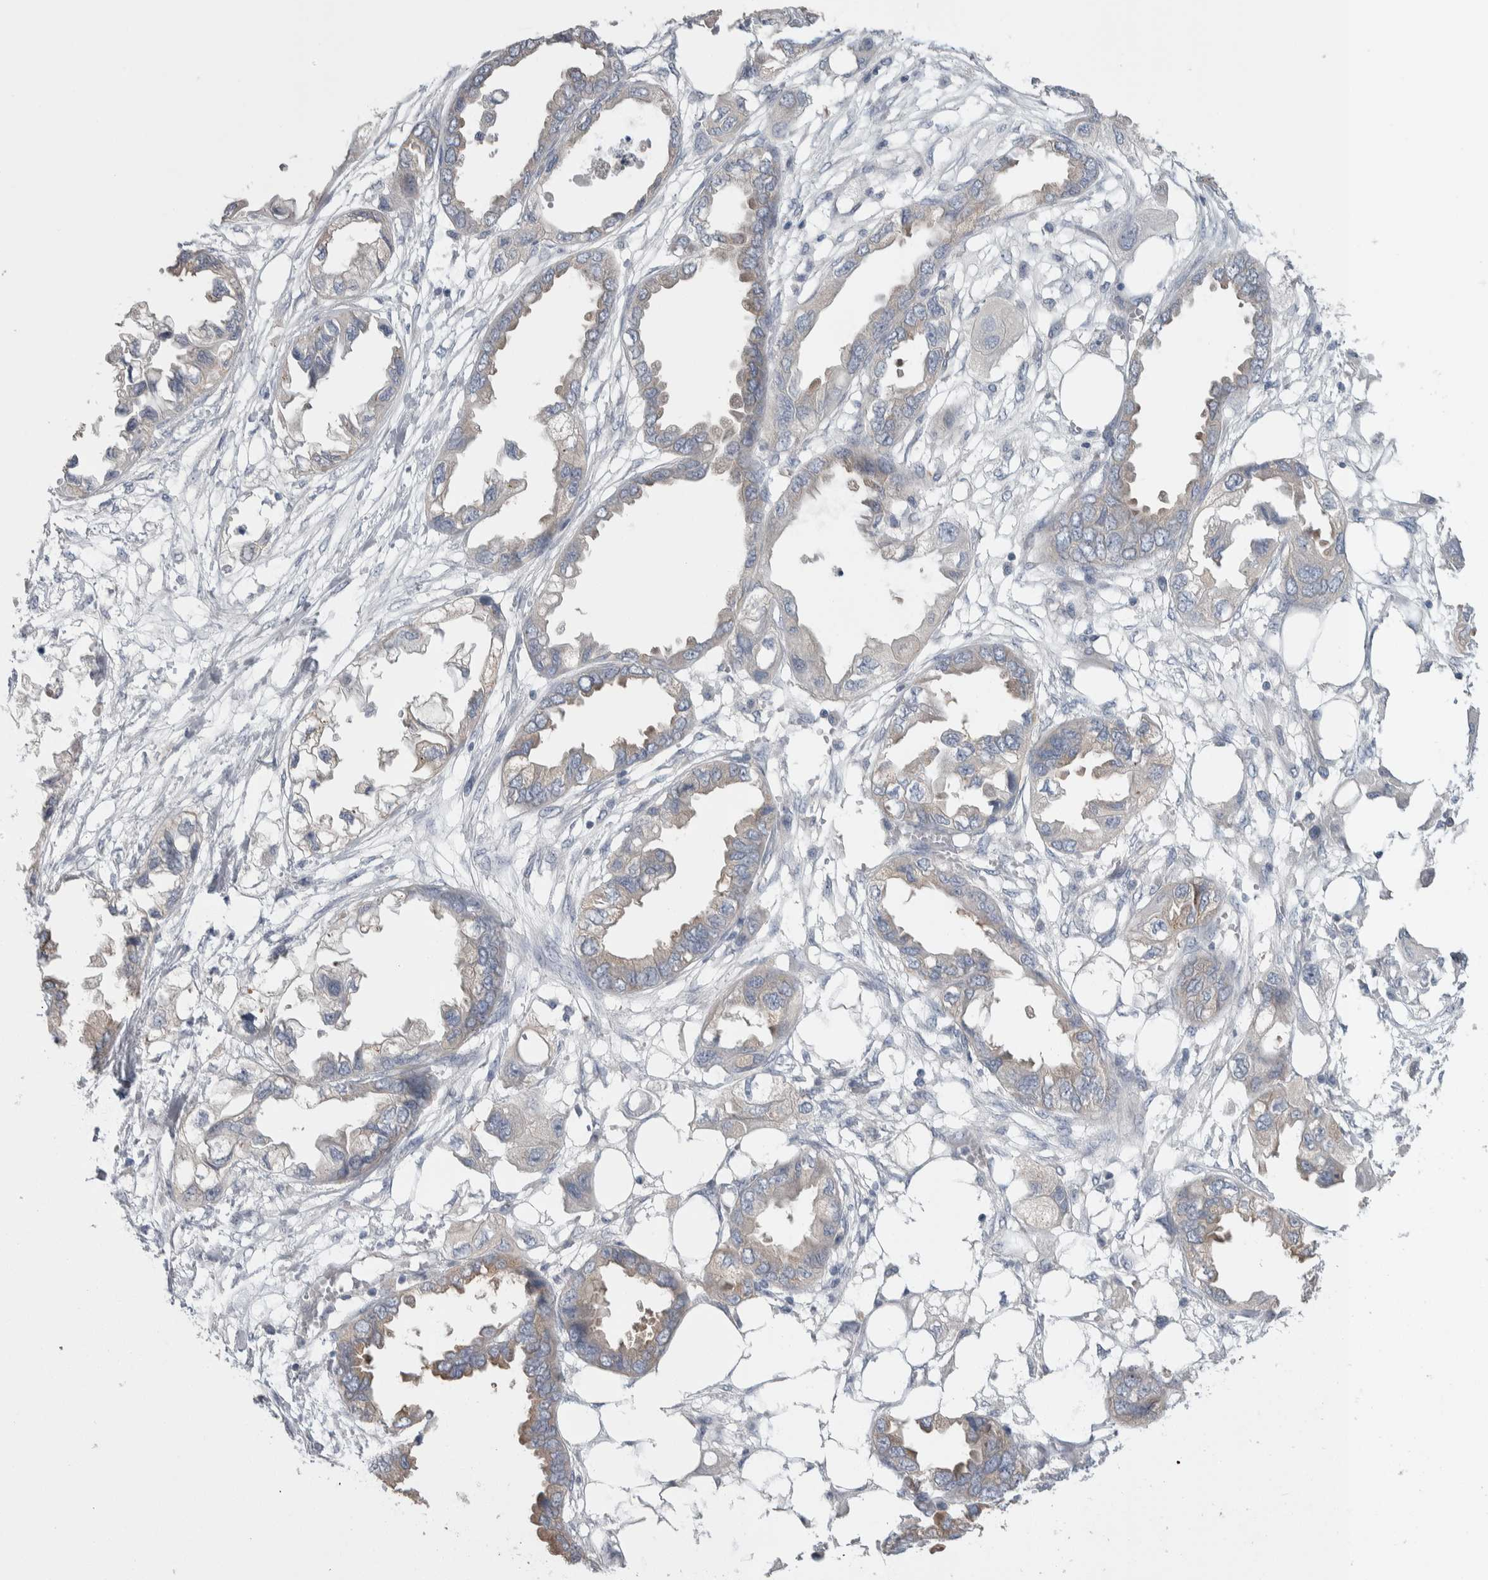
{"staining": {"intensity": "weak", "quantity": "<25%", "location": "cytoplasmic/membranous"}, "tissue": "endometrial cancer", "cell_type": "Tumor cells", "image_type": "cancer", "snomed": [{"axis": "morphology", "description": "Adenocarcinoma, NOS"}, {"axis": "morphology", "description": "Adenocarcinoma, metastatic, NOS"}, {"axis": "topography", "description": "Adipose tissue"}, {"axis": "topography", "description": "Endometrium"}], "caption": "DAB (3,3'-diaminobenzidine) immunohistochemical staining of human endometrial cancer demonstrates no significant positivity in tumor cells.", "gene": "GPHN", "patient": {"sex": "female", "age": 67}}